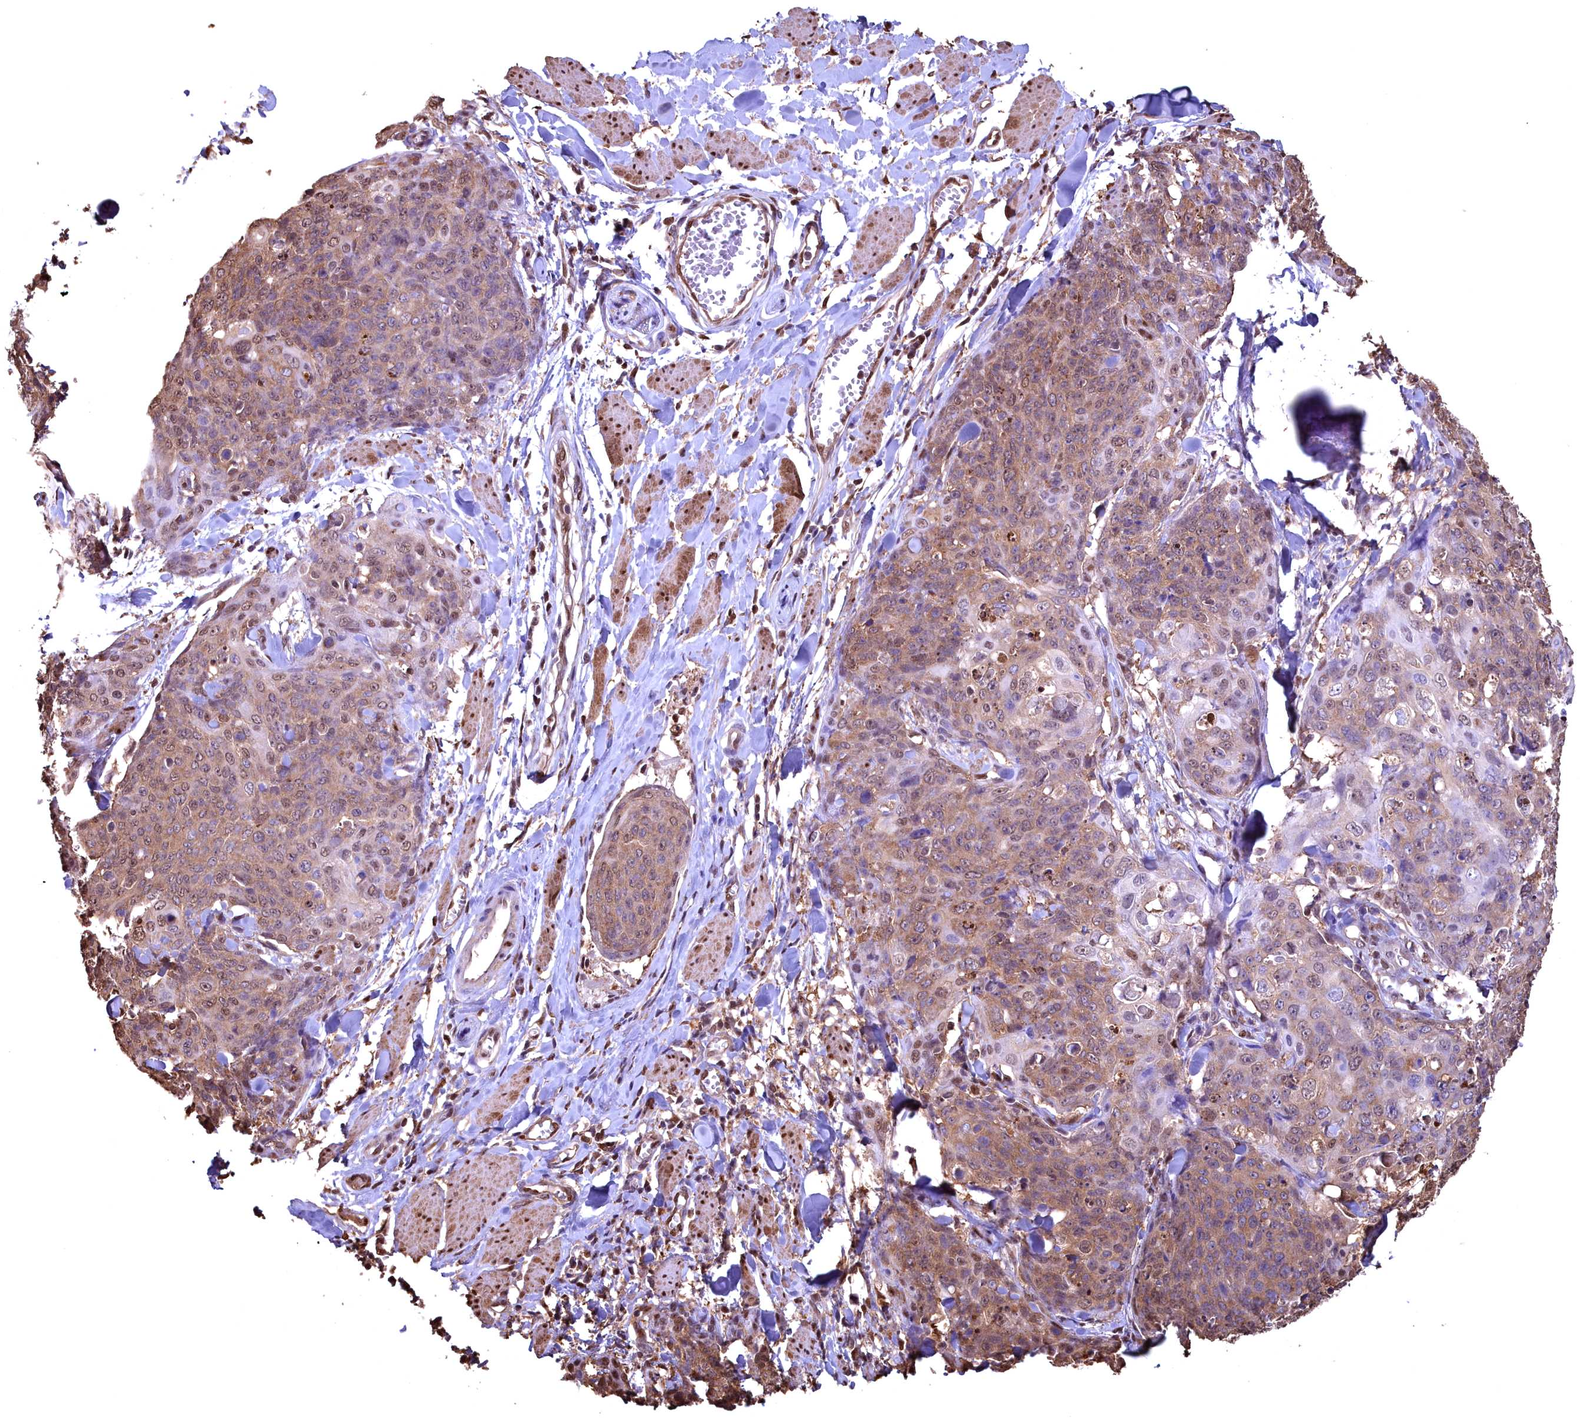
{"staining": {"intensity": "moderate", "quantity": ">75%", "location": "cytoplasmic/membranous,nuclear"}, "tissue": "skin cancer", "cell_type": "Tumor cells", "image_type": "cancer", "snomed": [{"axis": "morphology", "description": "Squamous cell carcinoma, NOS"}, {"axis": "topography", "description": "Skin"}, {"axis": "topography", "description": "Vulva"}], "caption": "A high-resolution micrograph shows immunohistochemistry (IHC) staining of skin cancer, which shows moderate cytoplasmic/membranous and nuclear expression in approximately >75% of tumor cells.", "gene": "GAPDH", "patient": {"sex": "female", "age": 85}}